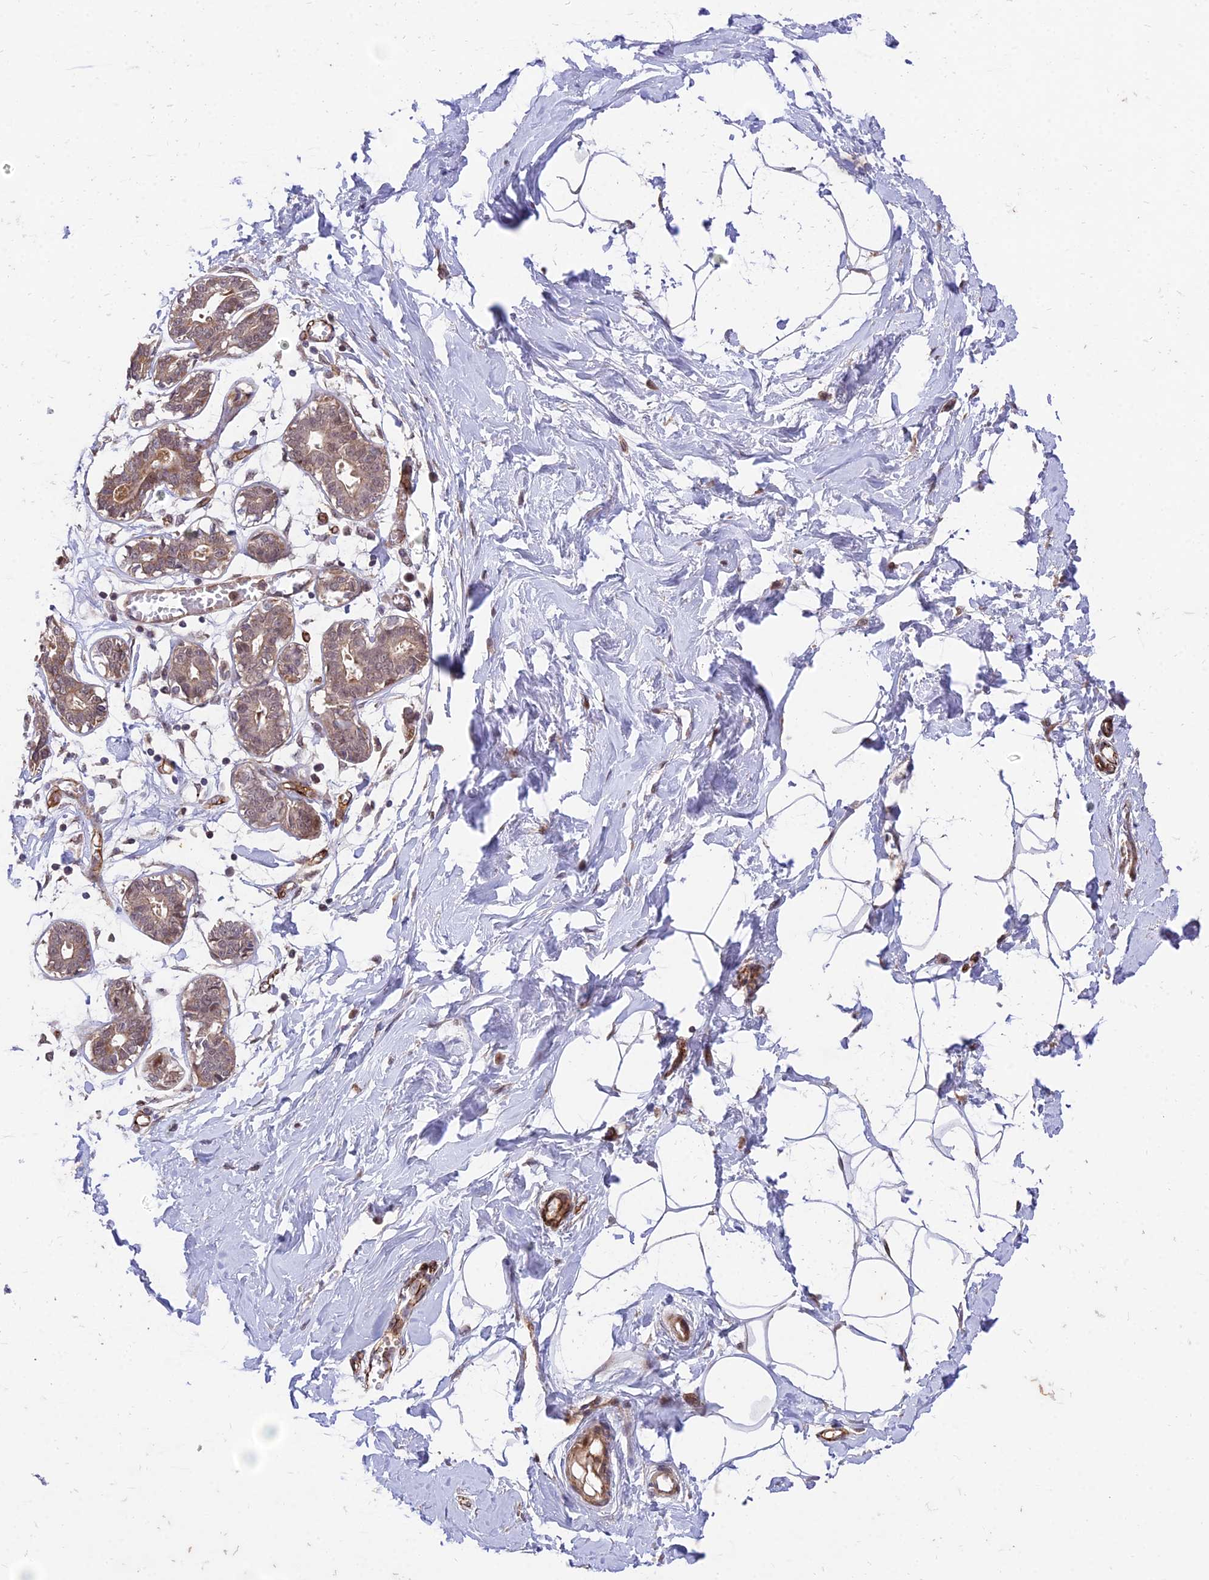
{"staining": {"intensity": "negative", "quantity": "none", "location": "none"}, "tissue": "breast", "cell_type": "Adipocytes", "image_type": "normal", "snomed": [{"axis": "morphology", "description": "Normal tissue, NOS"}, {"axis": "topography", "description": "Breast"}], "caption": "Immunohistochemistry (IHC) micrograph of unremarkable breast: human breast stained with DAB (3,3'-diaminobenzidine) shows no significant protein positivity in adipocytes.", "gene": "ZNF85", "patient": {"sex": "female", "age": 27}}